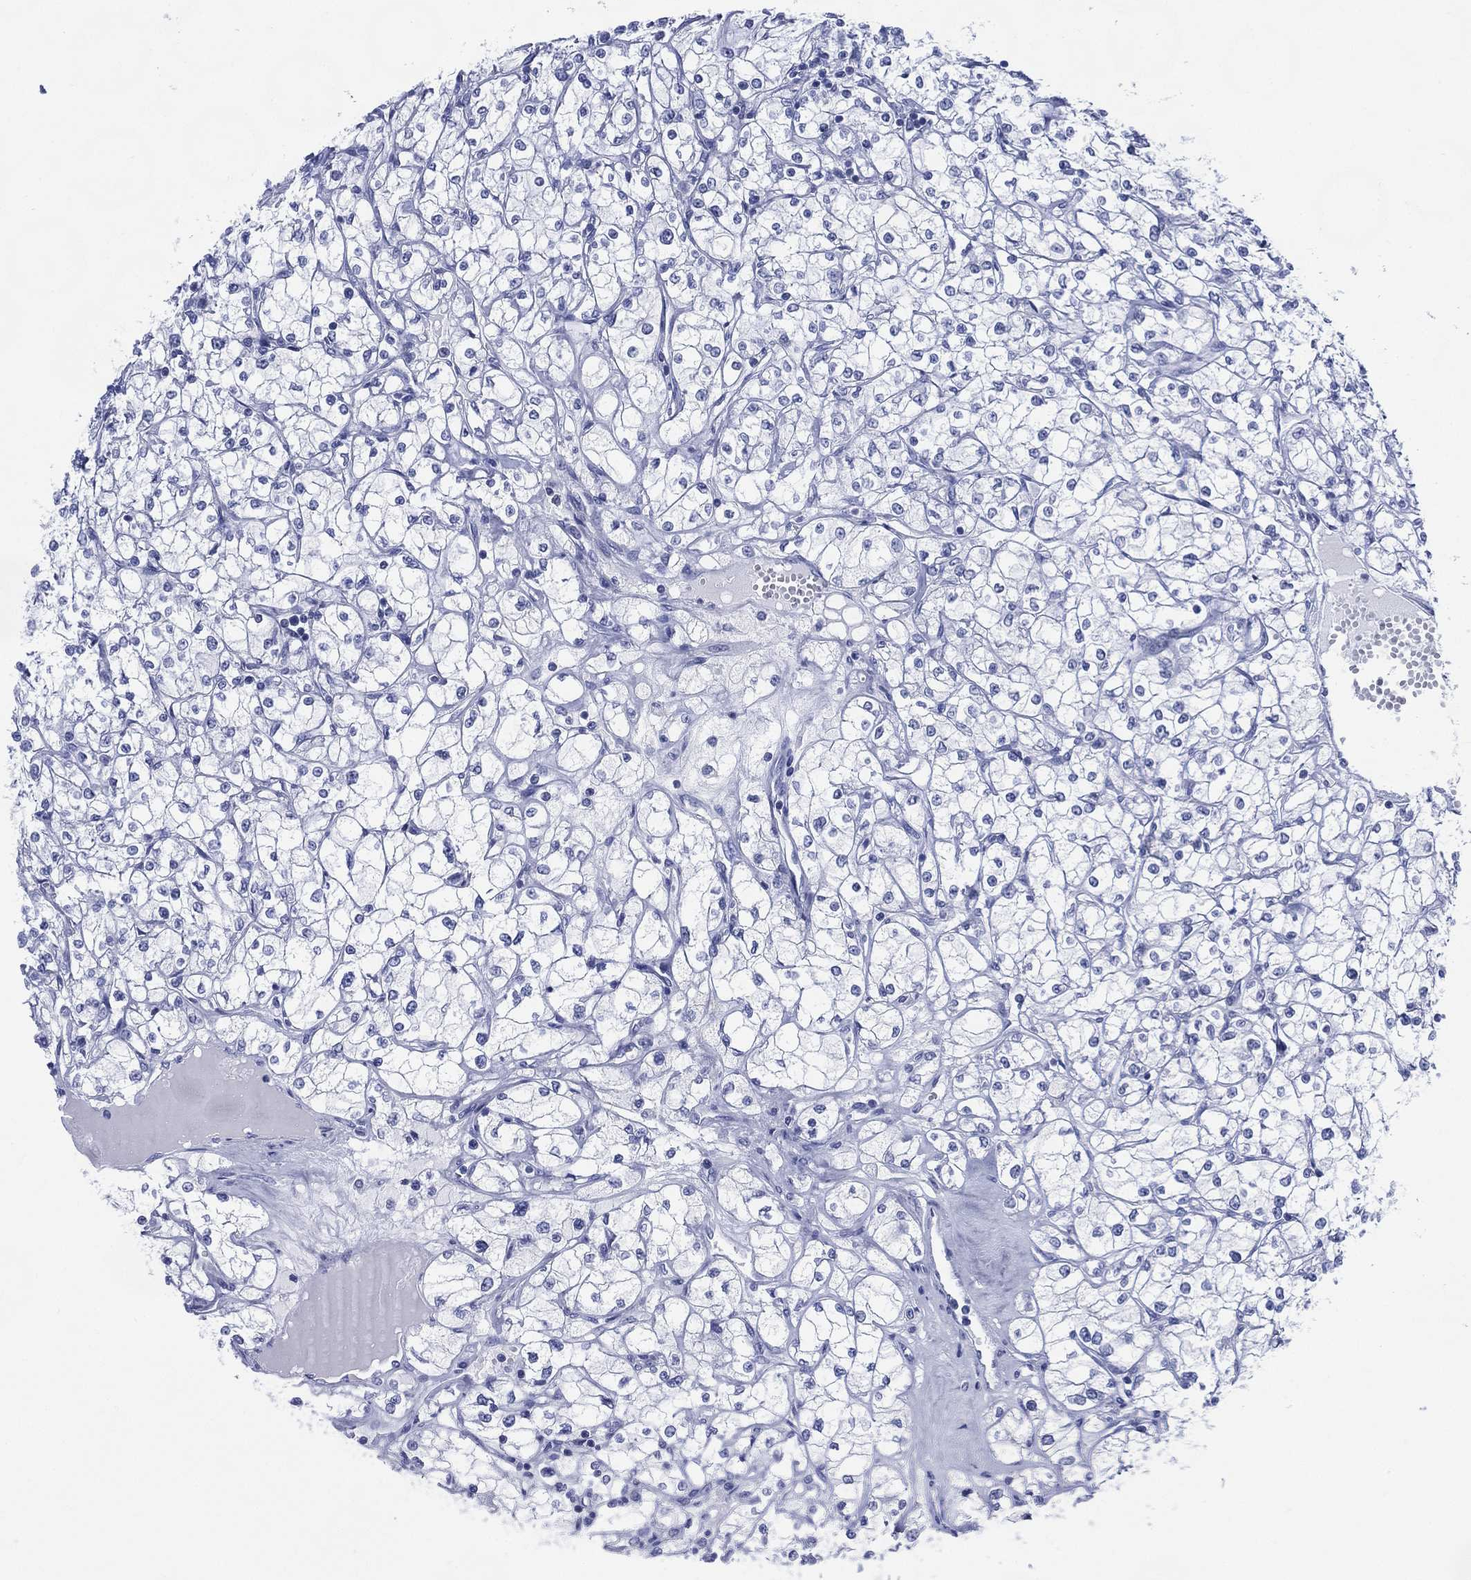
{"staining": {"intensity": "negative", "quantity": "none", "location": "none"}, "tissue": "renal cancer", "cell_type": "Tumor cells", "image_type": "cancer", "snomed": [{"axis": "morphology", "description": "Adenocarcinoma, NOS"}, {"axis": "topography", "description": "Kidney"}], "caption": "Tumor cells show no significant protein expression in renal cancer.", "gene": "TMEM247", "patient": {"sex": "male", "age": 67}}